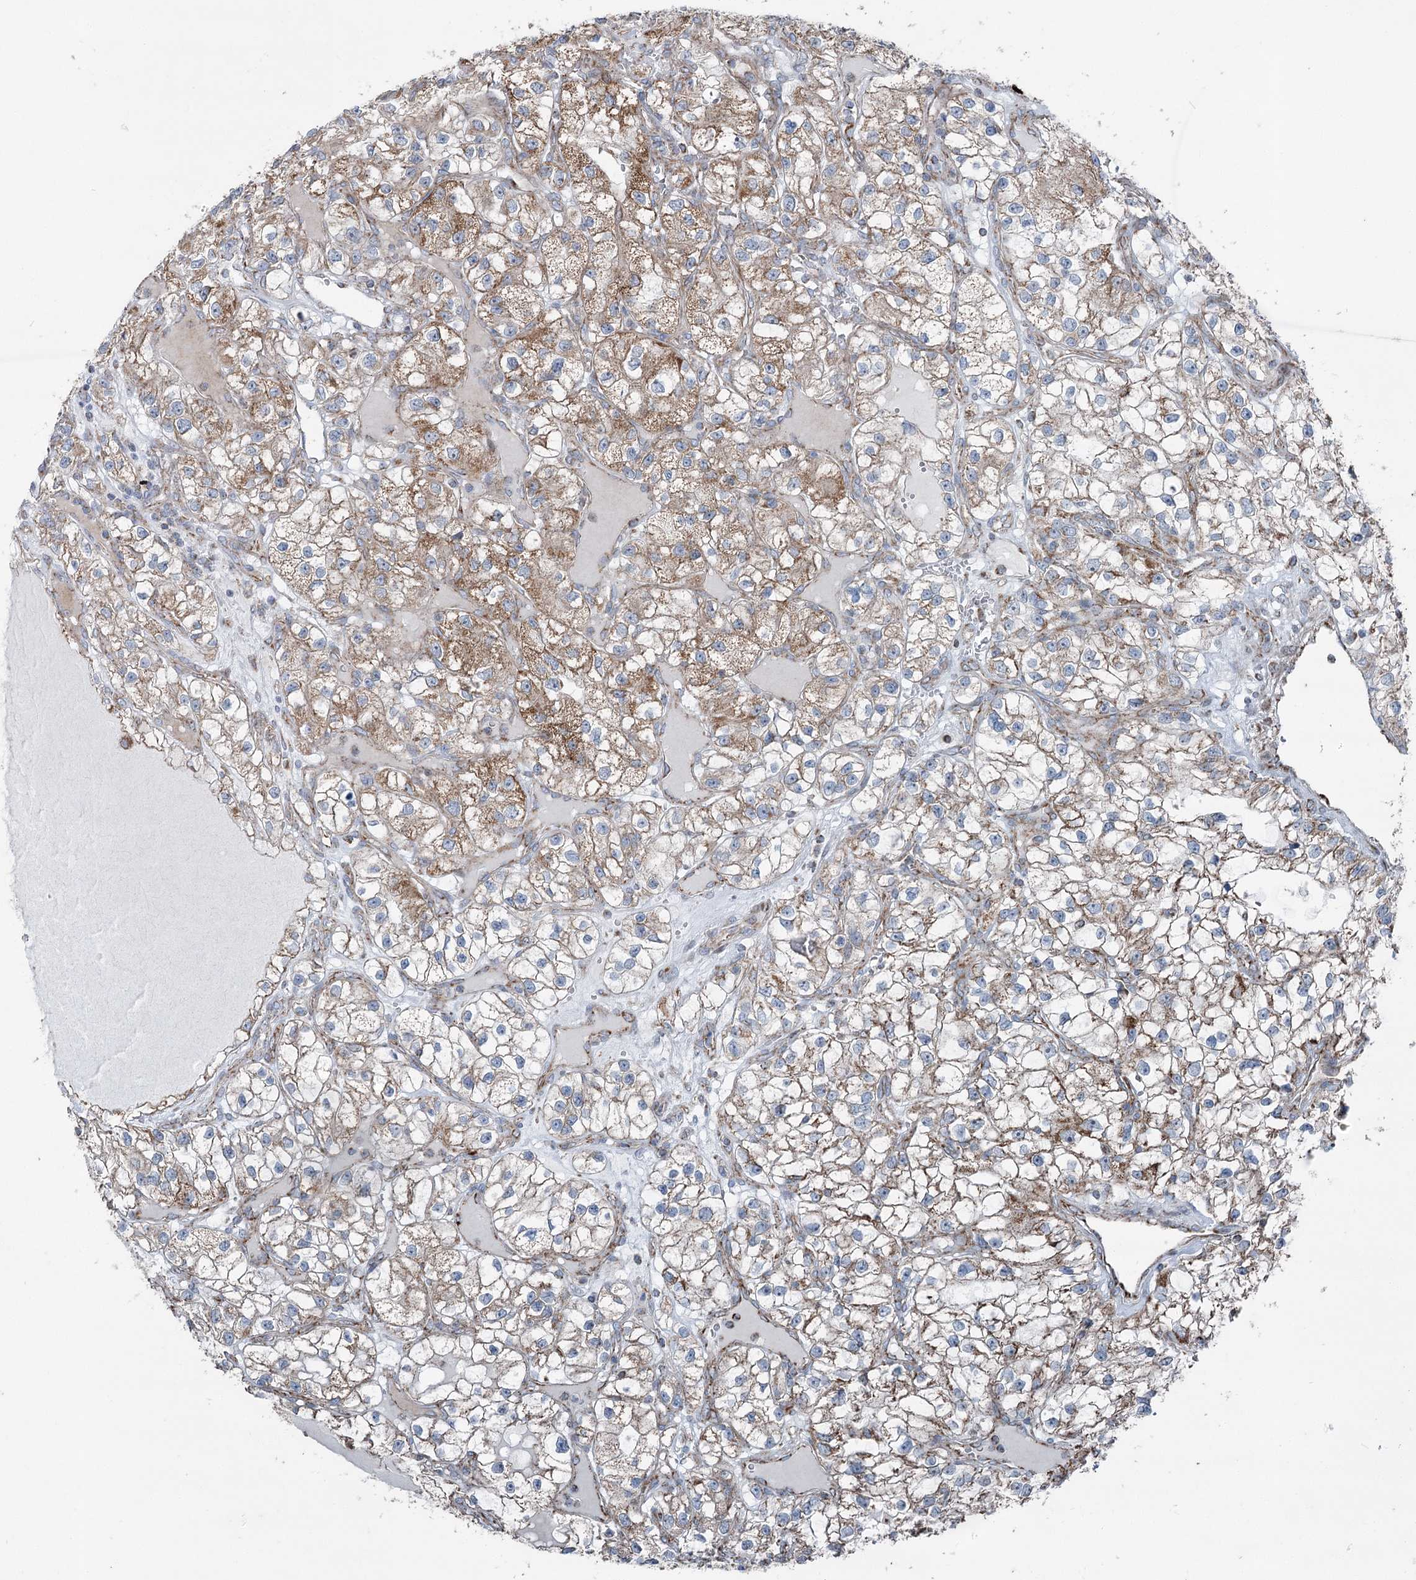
{"staining": {"intensity": "moderate", "quantity": "25%-75%", "location": "cytoplasmic/membranous"}, "tissue": "renal cancer", "cell_type": "Tumor cells", "image_type": "cancer", "snomed": [{"axis": "morphology", "description": "Adenocarcinoma, NOS"}, {"axis": "topography", "description": "Kidney"}], "caption": "Moderate cytoplasmic/membranous expression is identified in about 25%-75% of tumor cells in renal cancer. The protein of interest is shown in brown color, while the nuclei are stained blue.", "gene": "UCN3", "patient": {"sex": "female", "age": 57}}